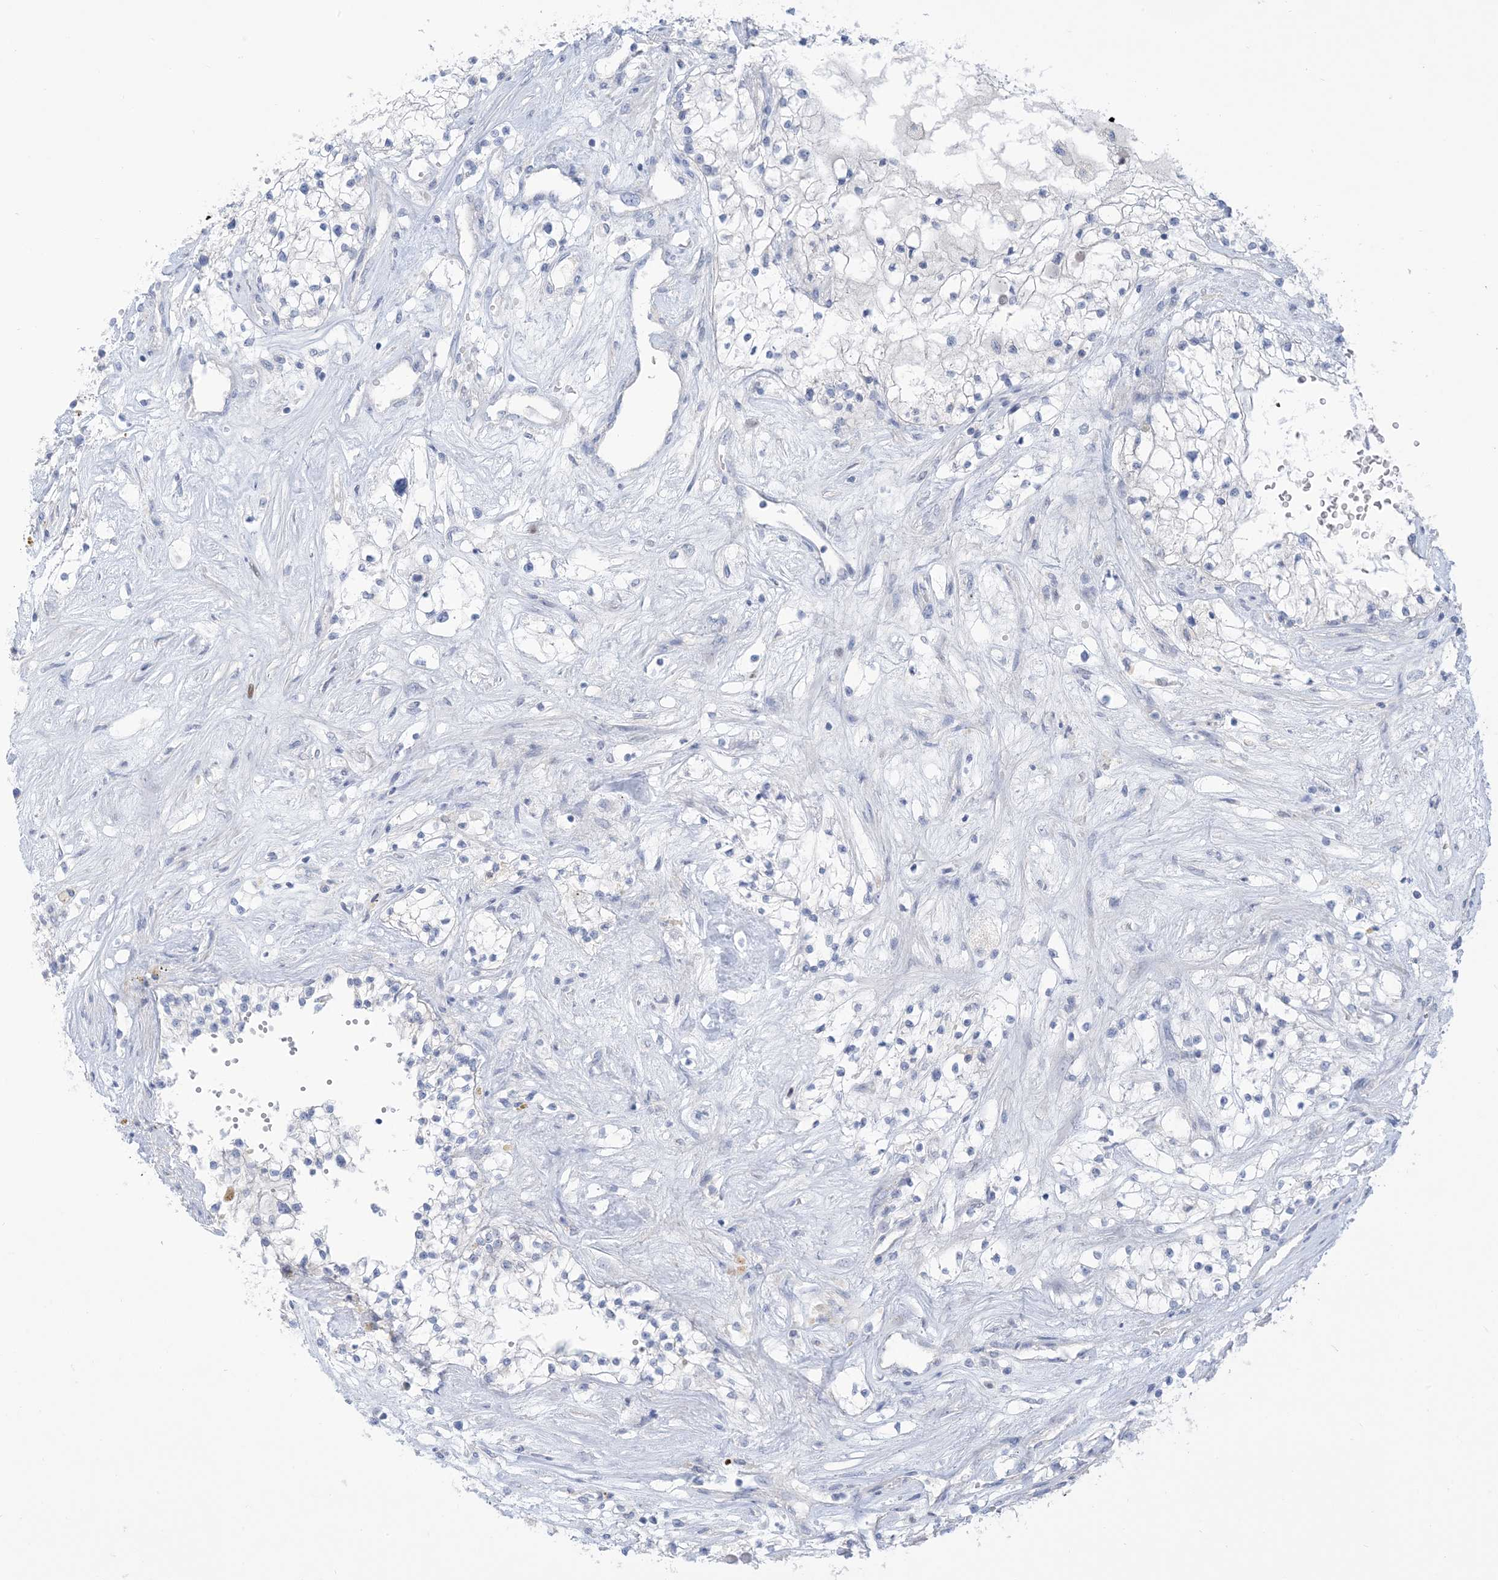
{"staining": {"intensity": "negative", "quantity": "none", "location": "none"}, "tissue": "renal cancer", "cell_type": "Tumor cells", "image_type": "cancer", "snomed": [{"axis": "morphology", "description": "Normal tissue, NOS"}, {"axis": "morphology", "description": "Adenocarcinoma, NOS"}, {"axis": "topography", "description": "Kidney"}], "caption": "Protein analysis of renal cancer (adenocarcinoma) exhibits no significant staining in tumor cells.", "gene": "MTHFD2L", "patient": {"sex": "male", "age": 68}}